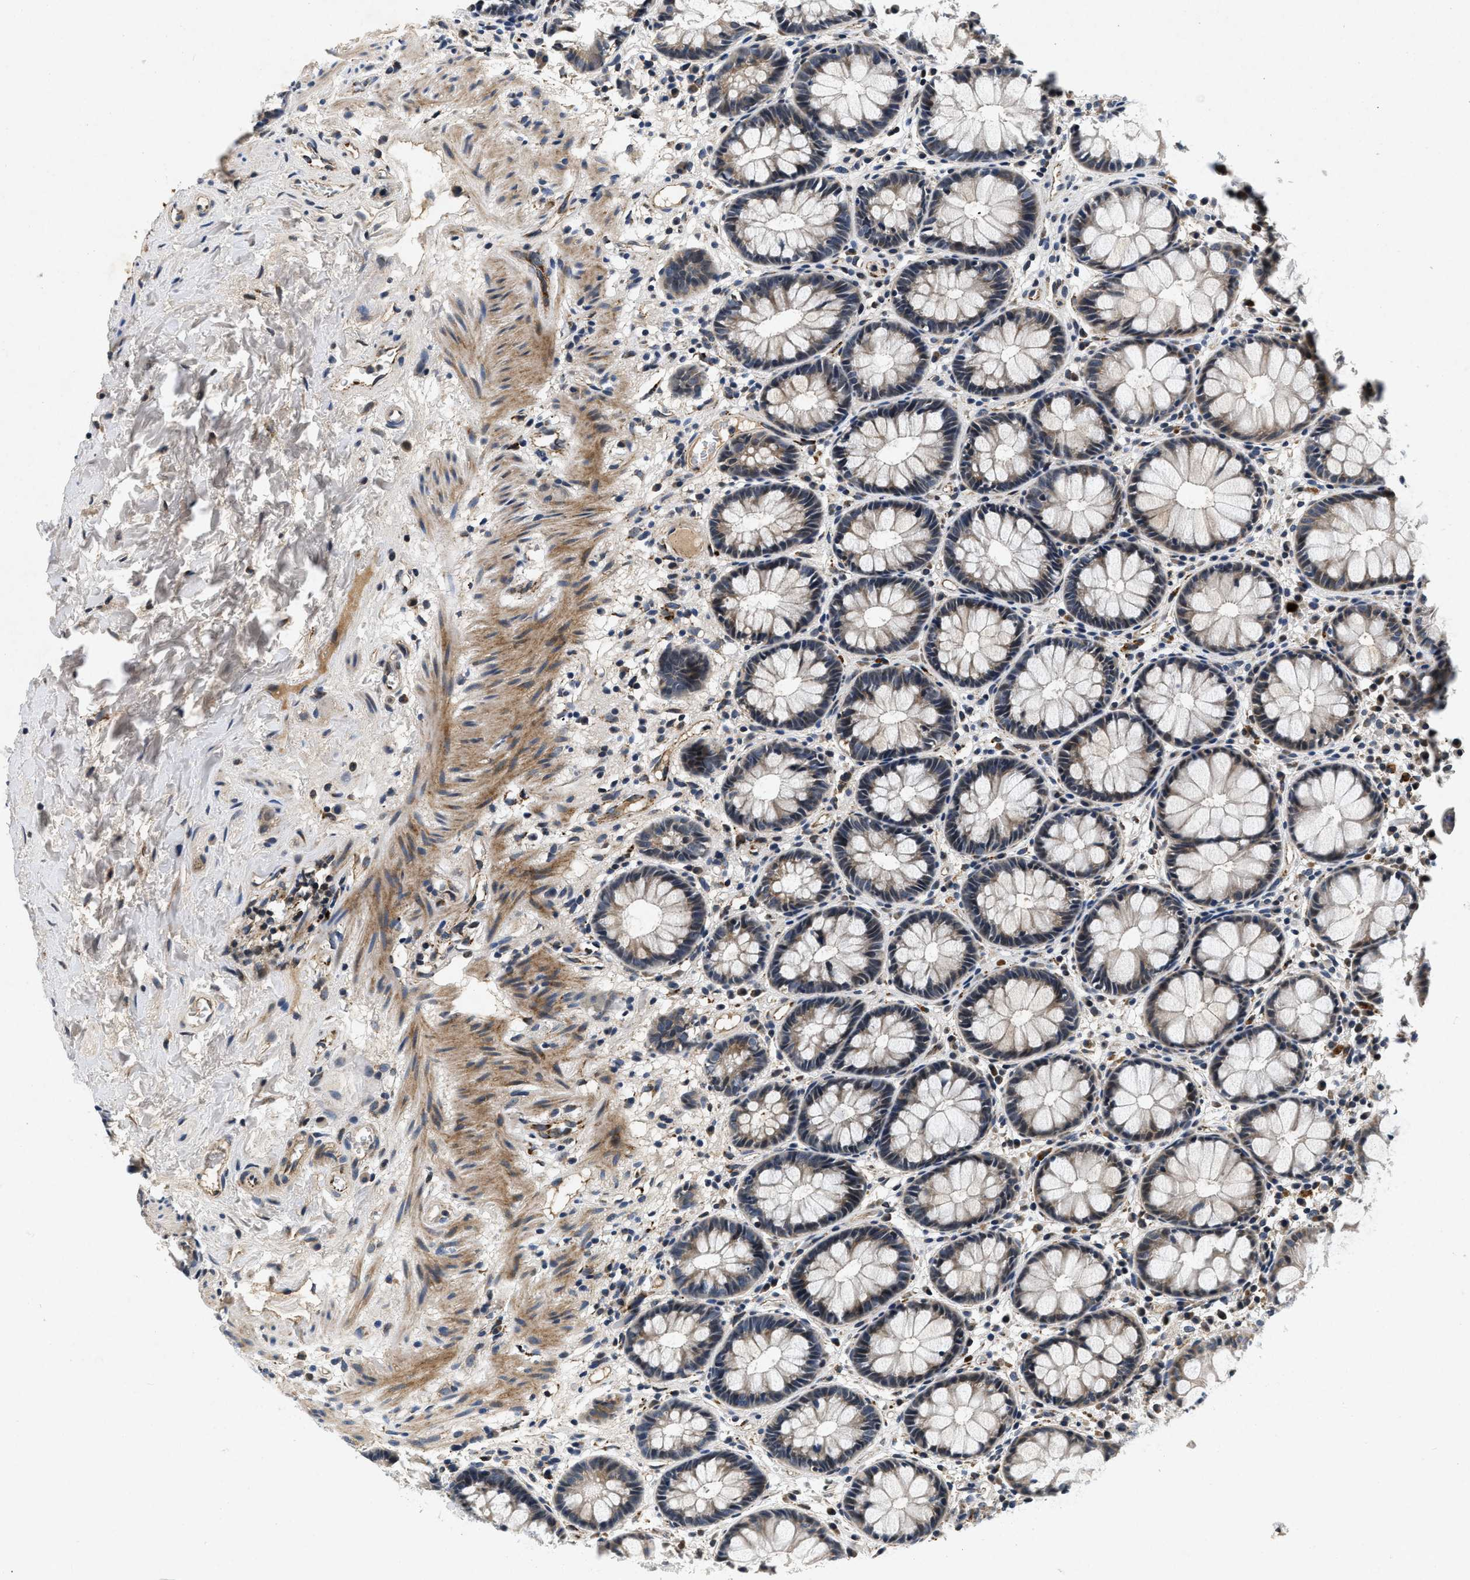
{"staining": {"intensity": "moderate", "quantity": ">75%", "location": "cytoplasmic/membranous"}, "tissue": "rectum", "cell_type": "Glandular cells", "image_type": "normal", "snomed": [{"axis": "morphology", "description": "Normal tissue, NOS"}, {"axis": "topography", "description": "Rectum"}], "caption": "A brown stain highlights moderate cytoplasmic/membranous staining of a protein in glandular cells of normal human rectum.", "gene": "PDP1", "patient": {"sex": "male", "age": 64}}